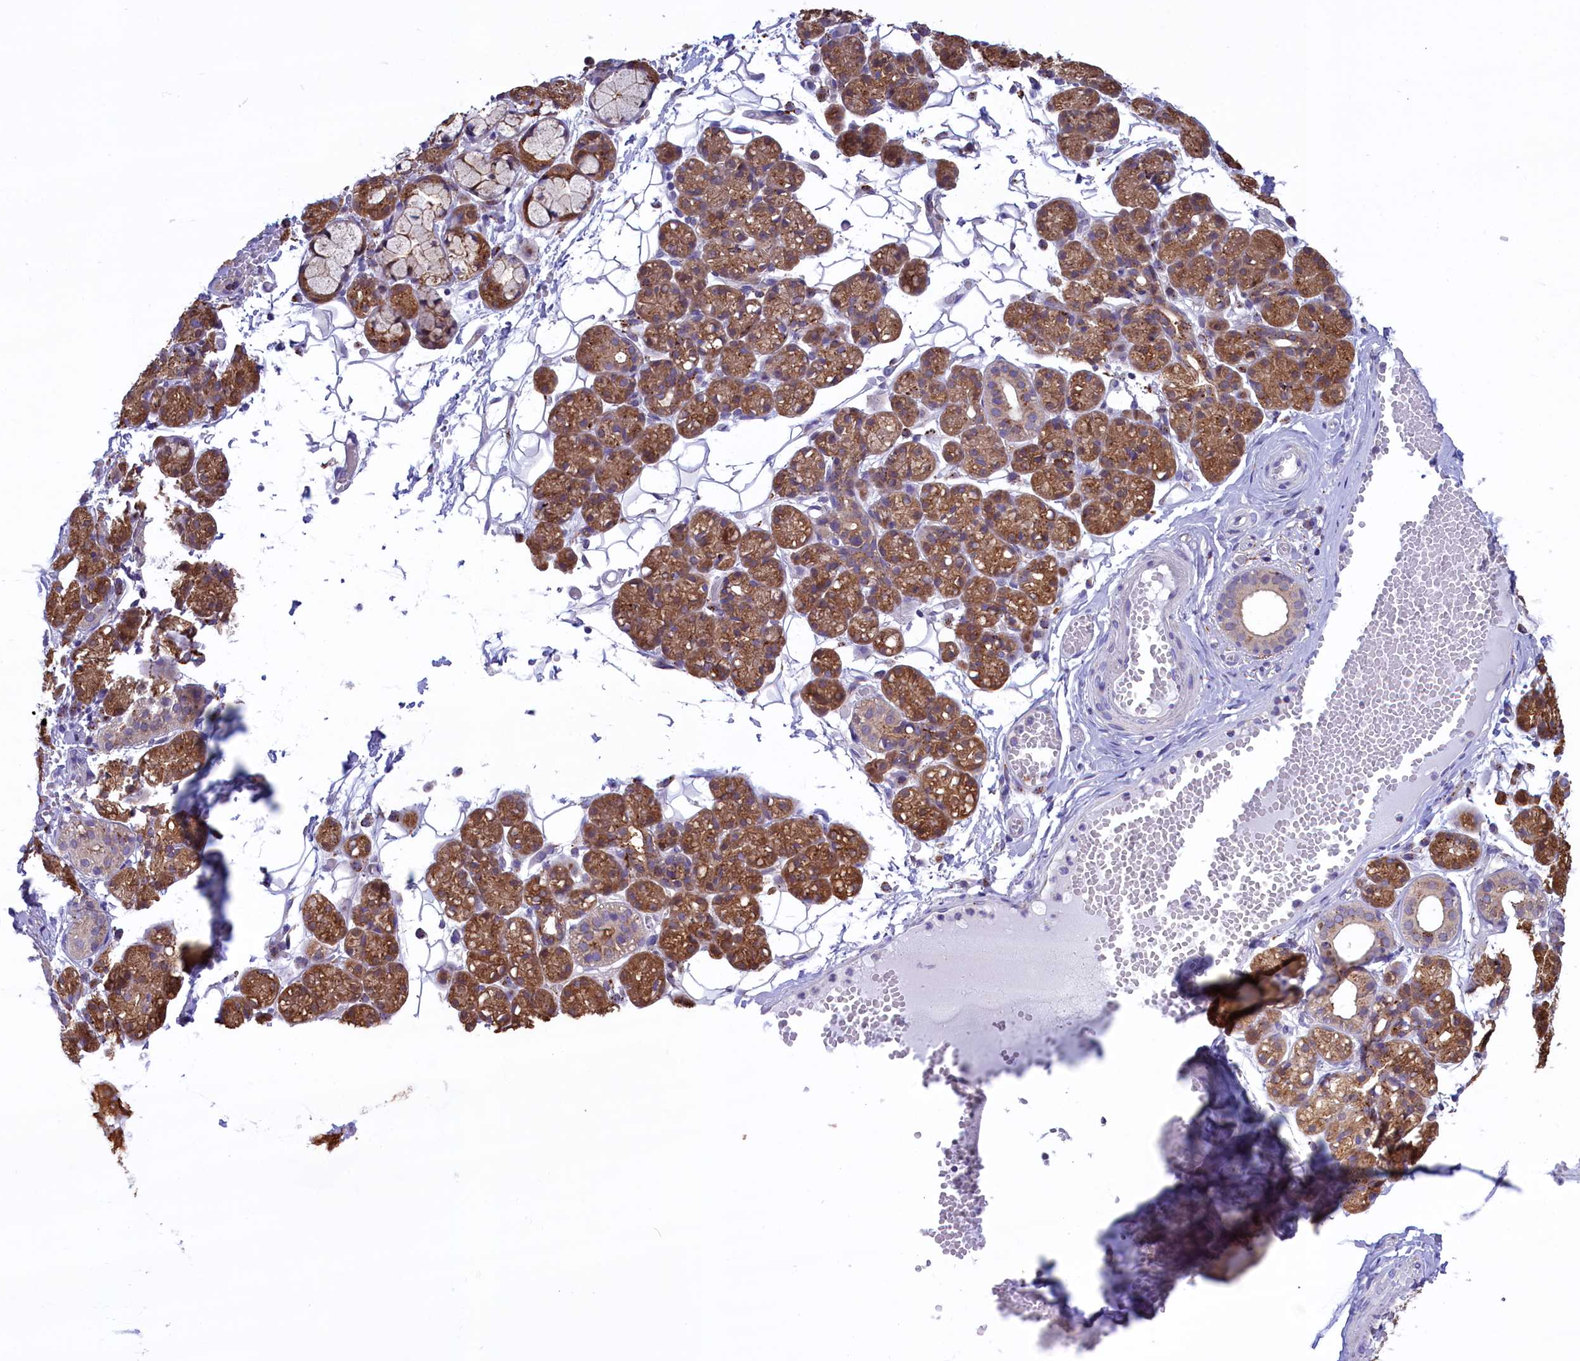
{"staining": {"intensity": "moderate", "quantity": ">75%", "location": "cytoplasmic/membranous"}, "tissue": "salivary gland", "cell_type": "Glandular cells", "image_type": "normal", "snomed": [{"axis": "morphology", "description": "Normal tissue, NOS"}, {"axis": "topography", "description": "Salivary gland"}], "caption": "A medium amount of moderate cytoplasmic/membranous expression is present in approximately >75% of glandular cells in normal salivary gland.", "gene": "MAN2B1", "patient": {"sex": "male", "age": 63}}